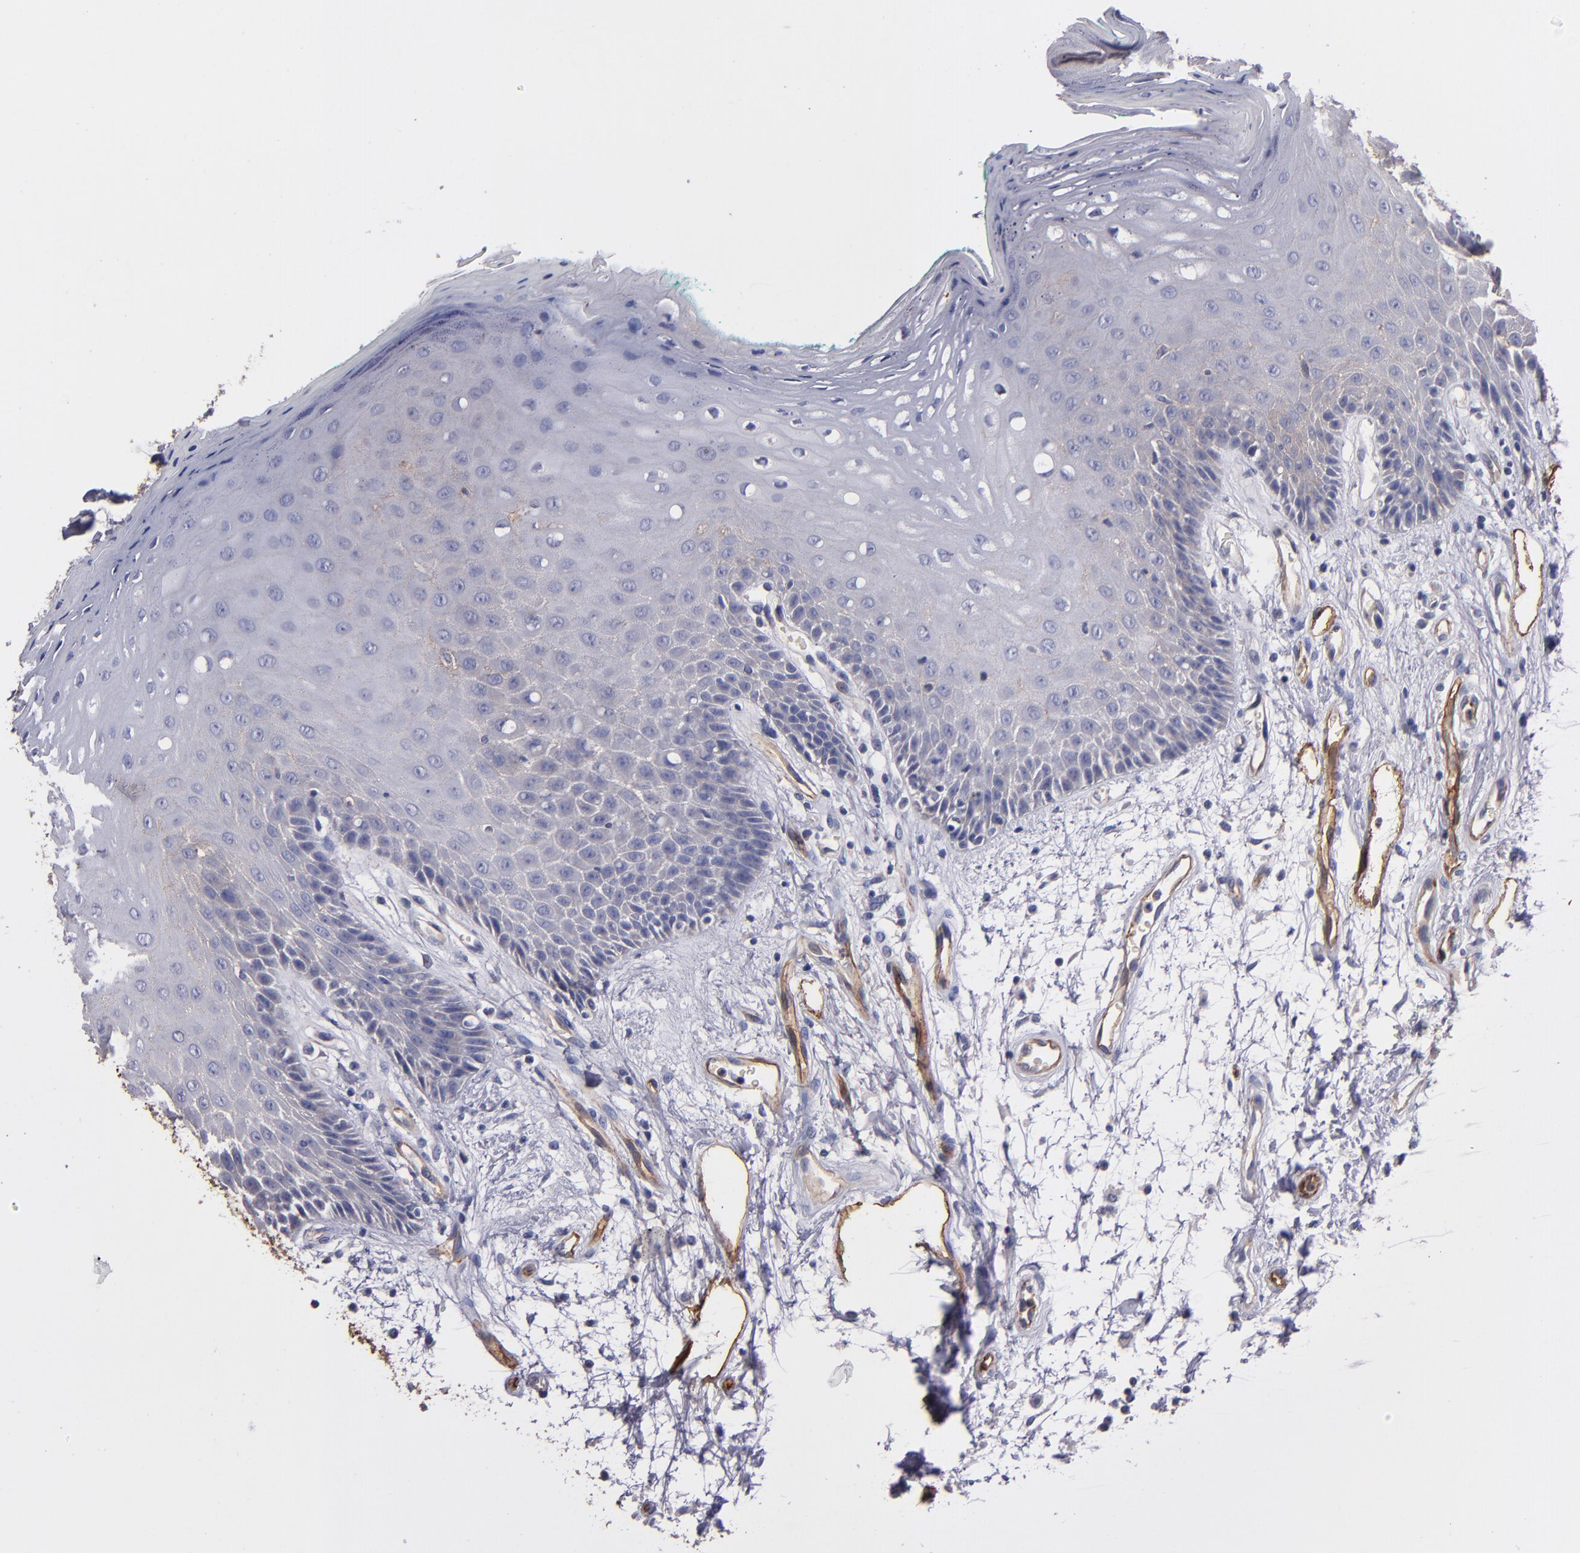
{"staining": {"intensity": "weak", "quantity": "25%-75%", "location": "cytoplasmic/membranous"}, "tissue": "oral mucosa", "cell_type": "Squamous epithelial cells", "image_type": "normal", "snomed": [{"axis": "morphology", "description": "Normal tissue, NOS"}, {"axis": "morphology", "description": "Squamous cell carcinoma, NOS"}, {"axis": "topography", "description": "Skeletal muscle"}, {"axis": "topography", "description": "Oral tissue"}, {"axis": "topography", "description": "Head-Neck"}], "caption": "This image exhibits immunohistochemistry (IHC) staining of unremarkable human oral mucosa, with low weak cytoplasmic/membranous positivity in about 25%-75% of squamous epithelial cells.", "gene": "CLDN5", "patient": {"sex": "female", "age": 84}}